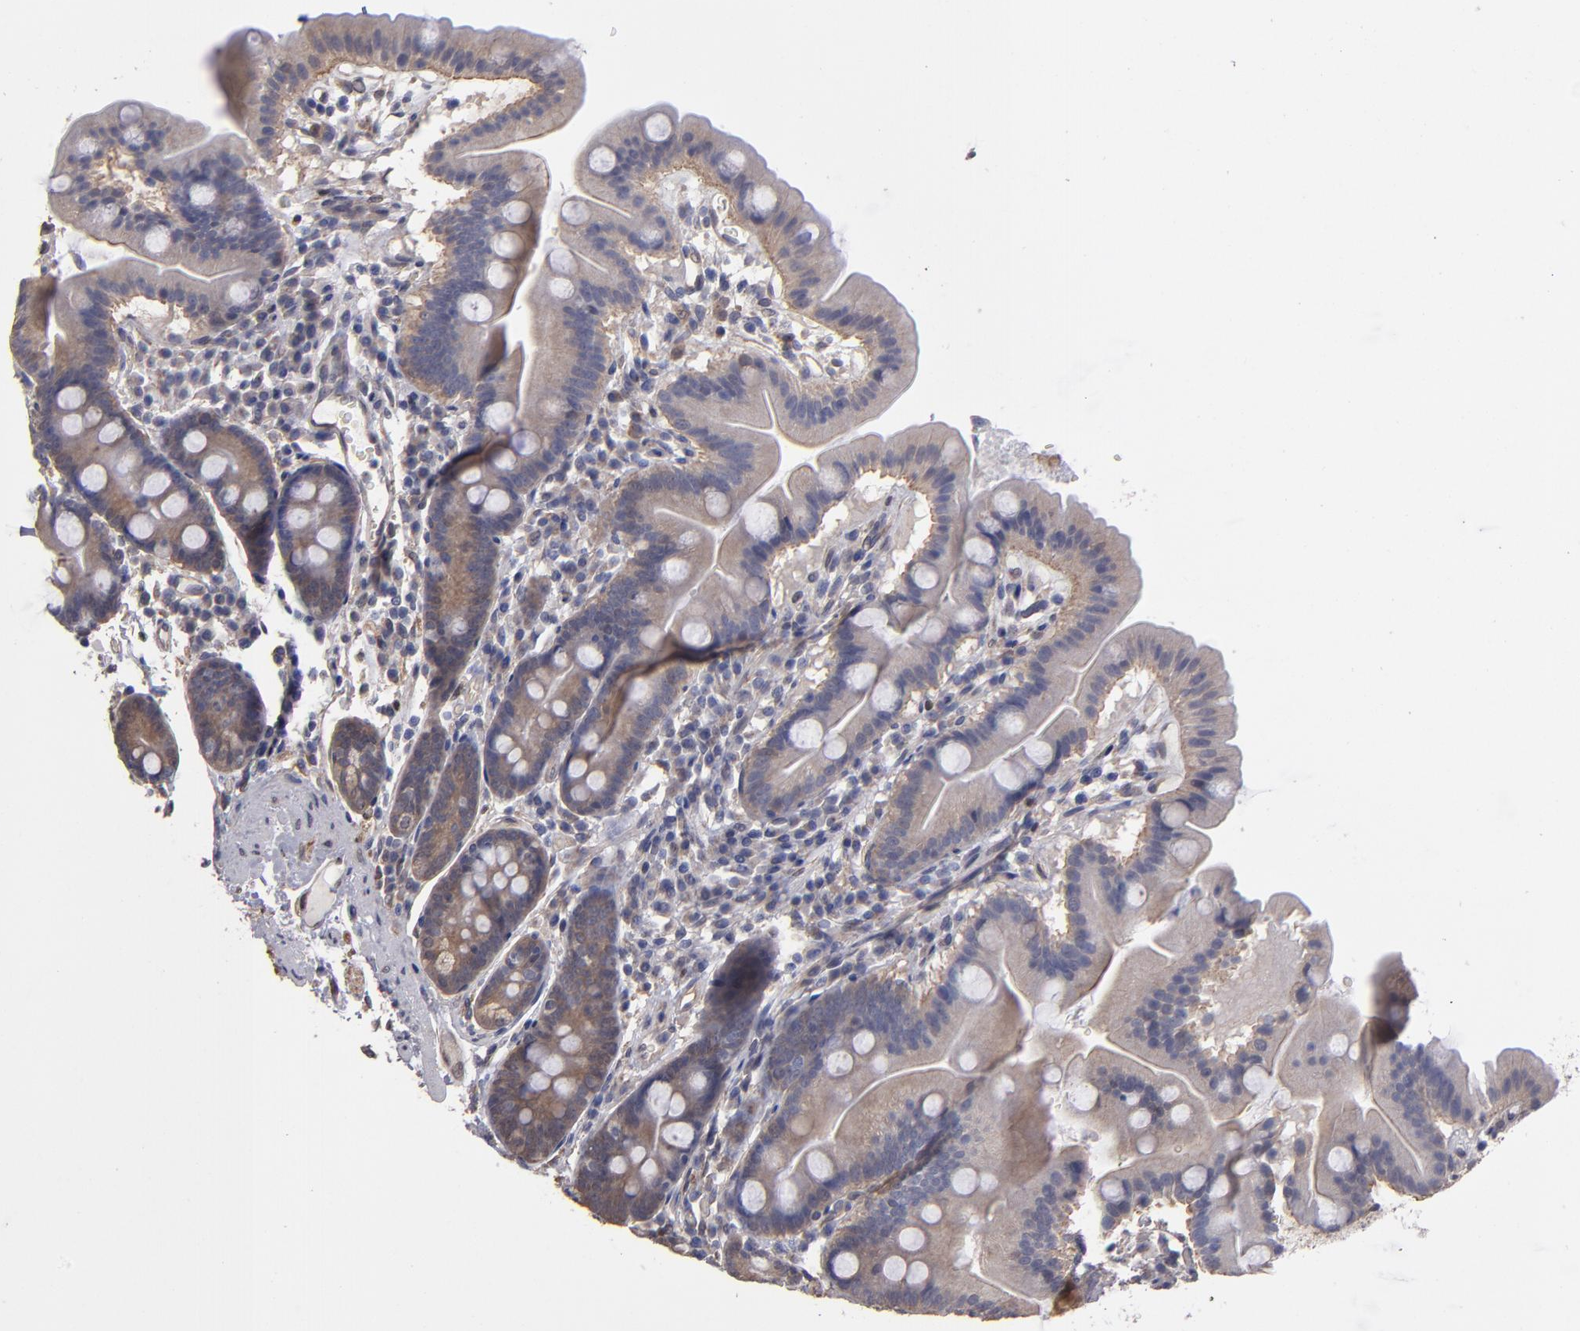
{"staining": {"intensity": "moderate", "quantity": "25%-75%", "location": "cytoplasmic/membranous"}, "tissue": "duodenum", "cell_type": "Glandular cells", "image_type": "normal", "snomed": [{"axis": "morphology", "description": "Normal tissue, NOS"}, {"axis": "topography", "description": "Duodenum"}], "caption": "The image shows immunohistochemical staining of benign duodenum. There is moderate cytoplasmic/membranous expression is present in about 25%-75% of glandular cells.", "gene": "NDRG2", "patient": {"sex": "male", "age": 50}}